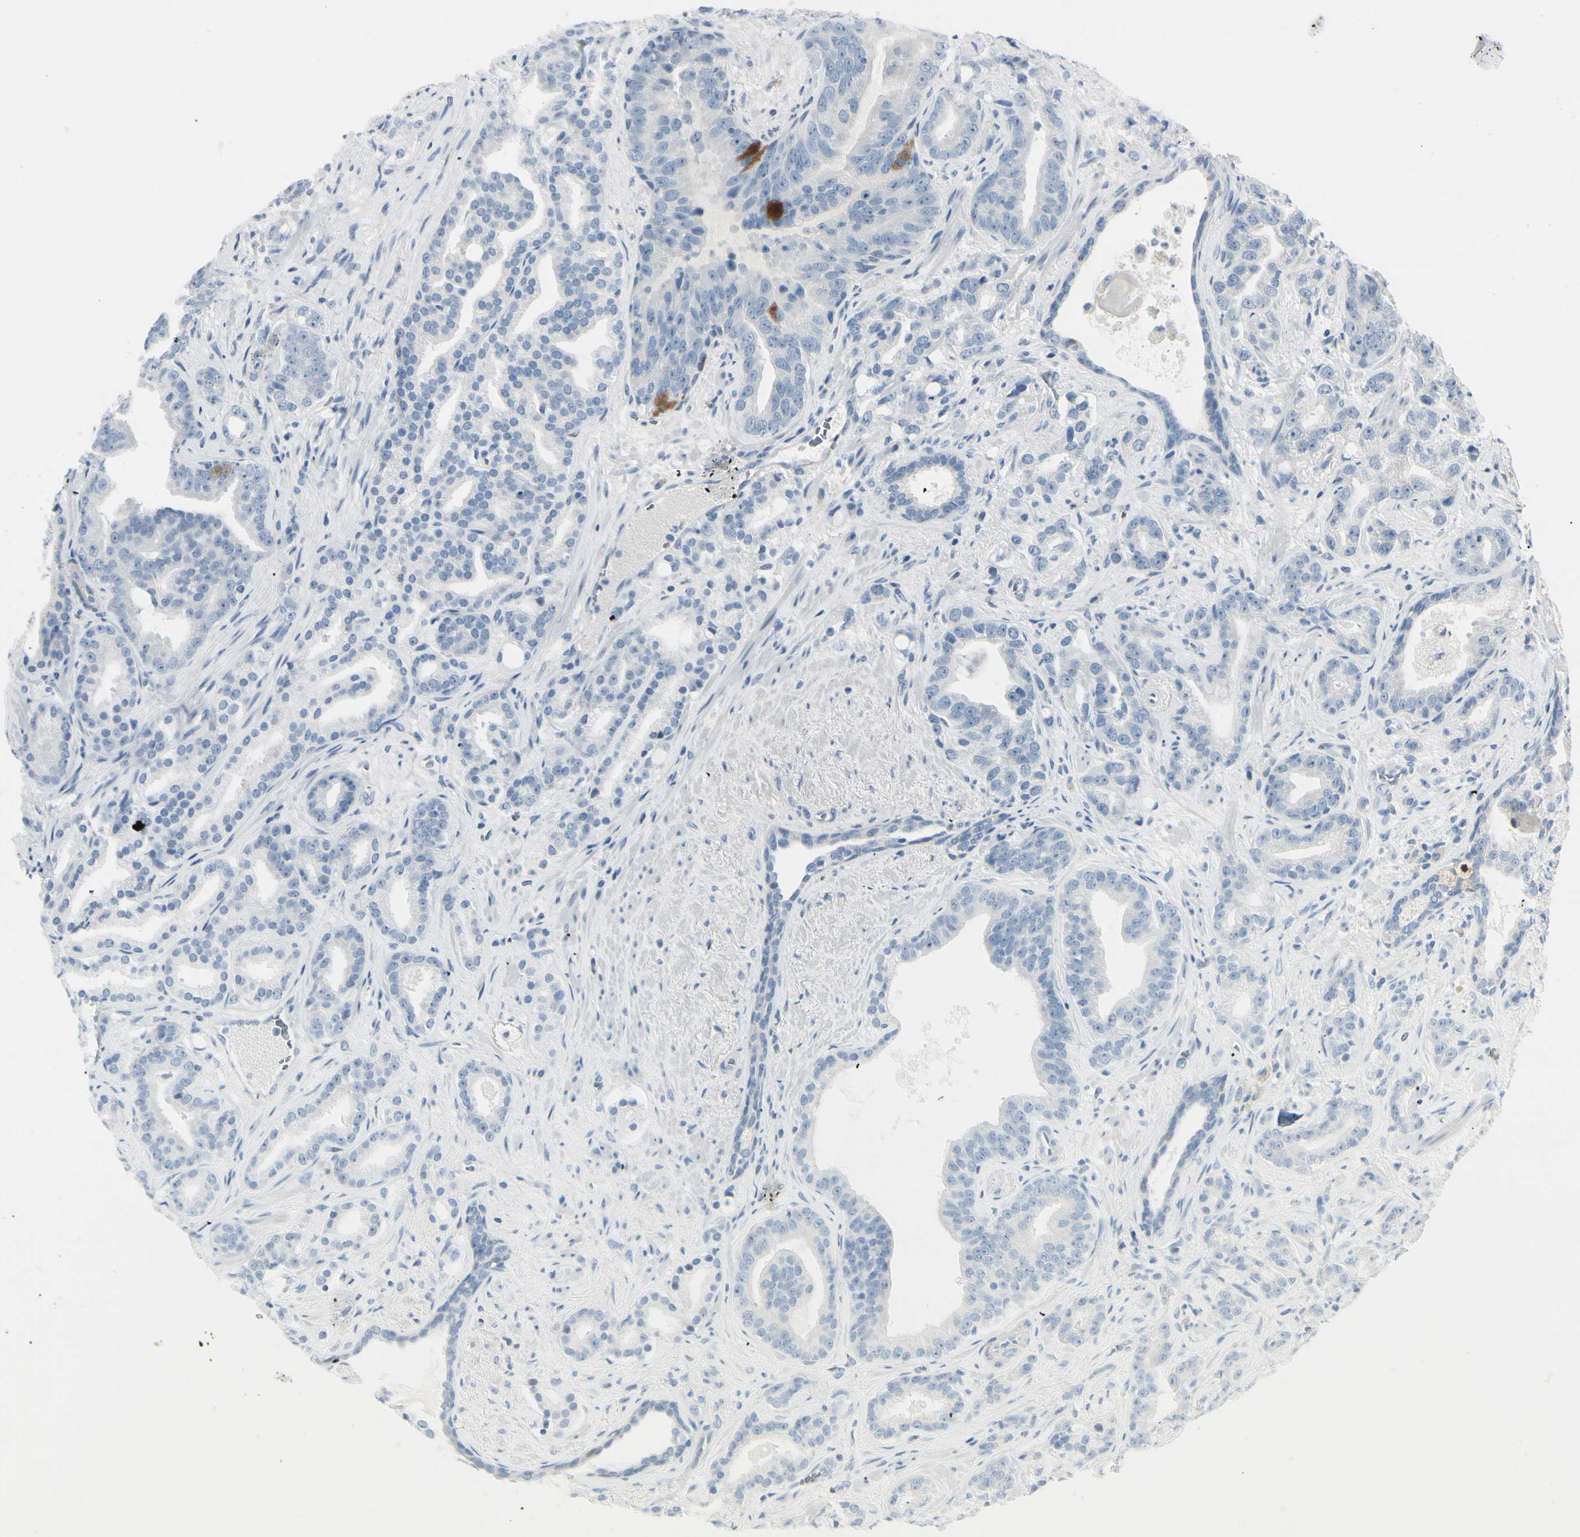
{"staining": {"intensity": "negative", "quantity": "none", "location": "none"}, "tissue": "prostate cancer", "cell_type": "Tumor cells", "image_type": "cancer", "snomed": [{"axis": "morphology", "description": "Adenocarcinoma, Low grade"}, {"axis": "topography", "description": "Prostate"}], "caption": "Immunohistochemical staining of human prostate adenocarcinoma (low-grade) reveals no significant positivity in tumor cells.", "gene": "CDHR5", "patient": {"sex": "male", "age": 63}}